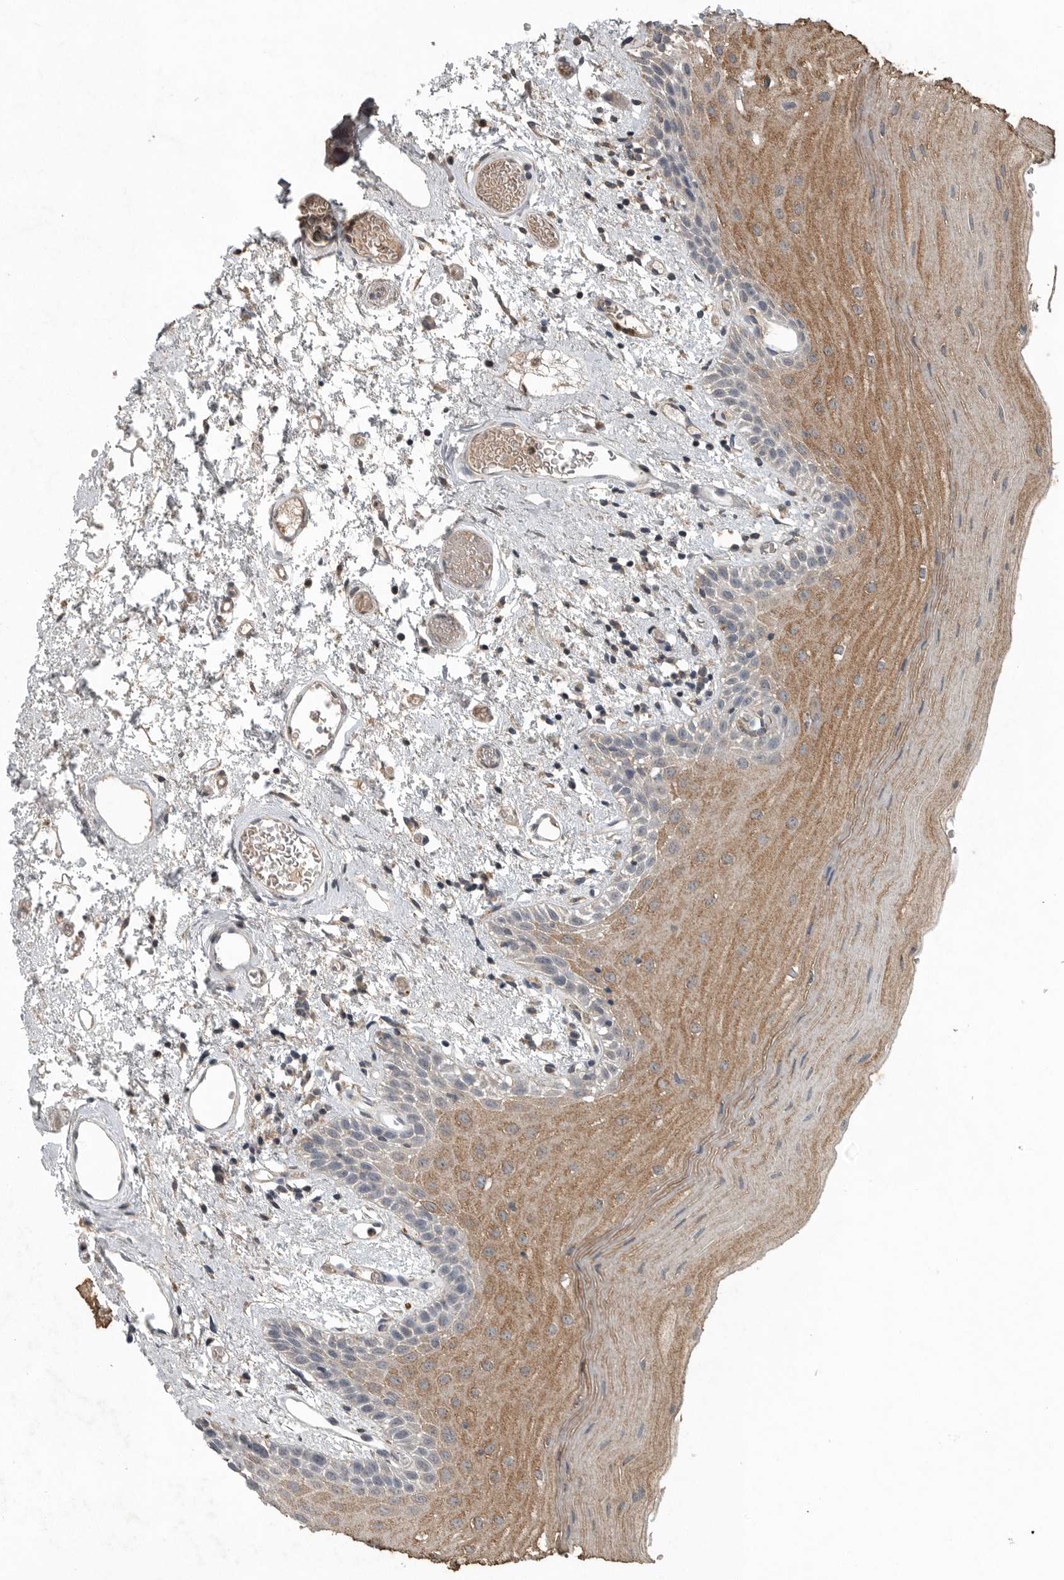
{"staining": {"intensity": "moderate", "quantity": "25%-75%", "location": "cytoplasmic/membranous"}, "tissue": "oral mucosa", "cell_type": "Squamous epithelial cells", "image_type": "normal", "snomed": [{"axis": "morphology", "description": "Normal tissue, NOS"}, {"axis": "topography", "description": "Oral tissue"}], "caption": "The immunohistochemical stain labels moderate cytoplasmic/membranous positivity in squamous epithelial cells of unremarkable oral mucosa. Using DAB (brown) and hematoxylin (blue) stains, captured at high magnification using brightfield microscopy.", "gene": "IL6ST", "patient": {"sex": "male", "age": 52}}